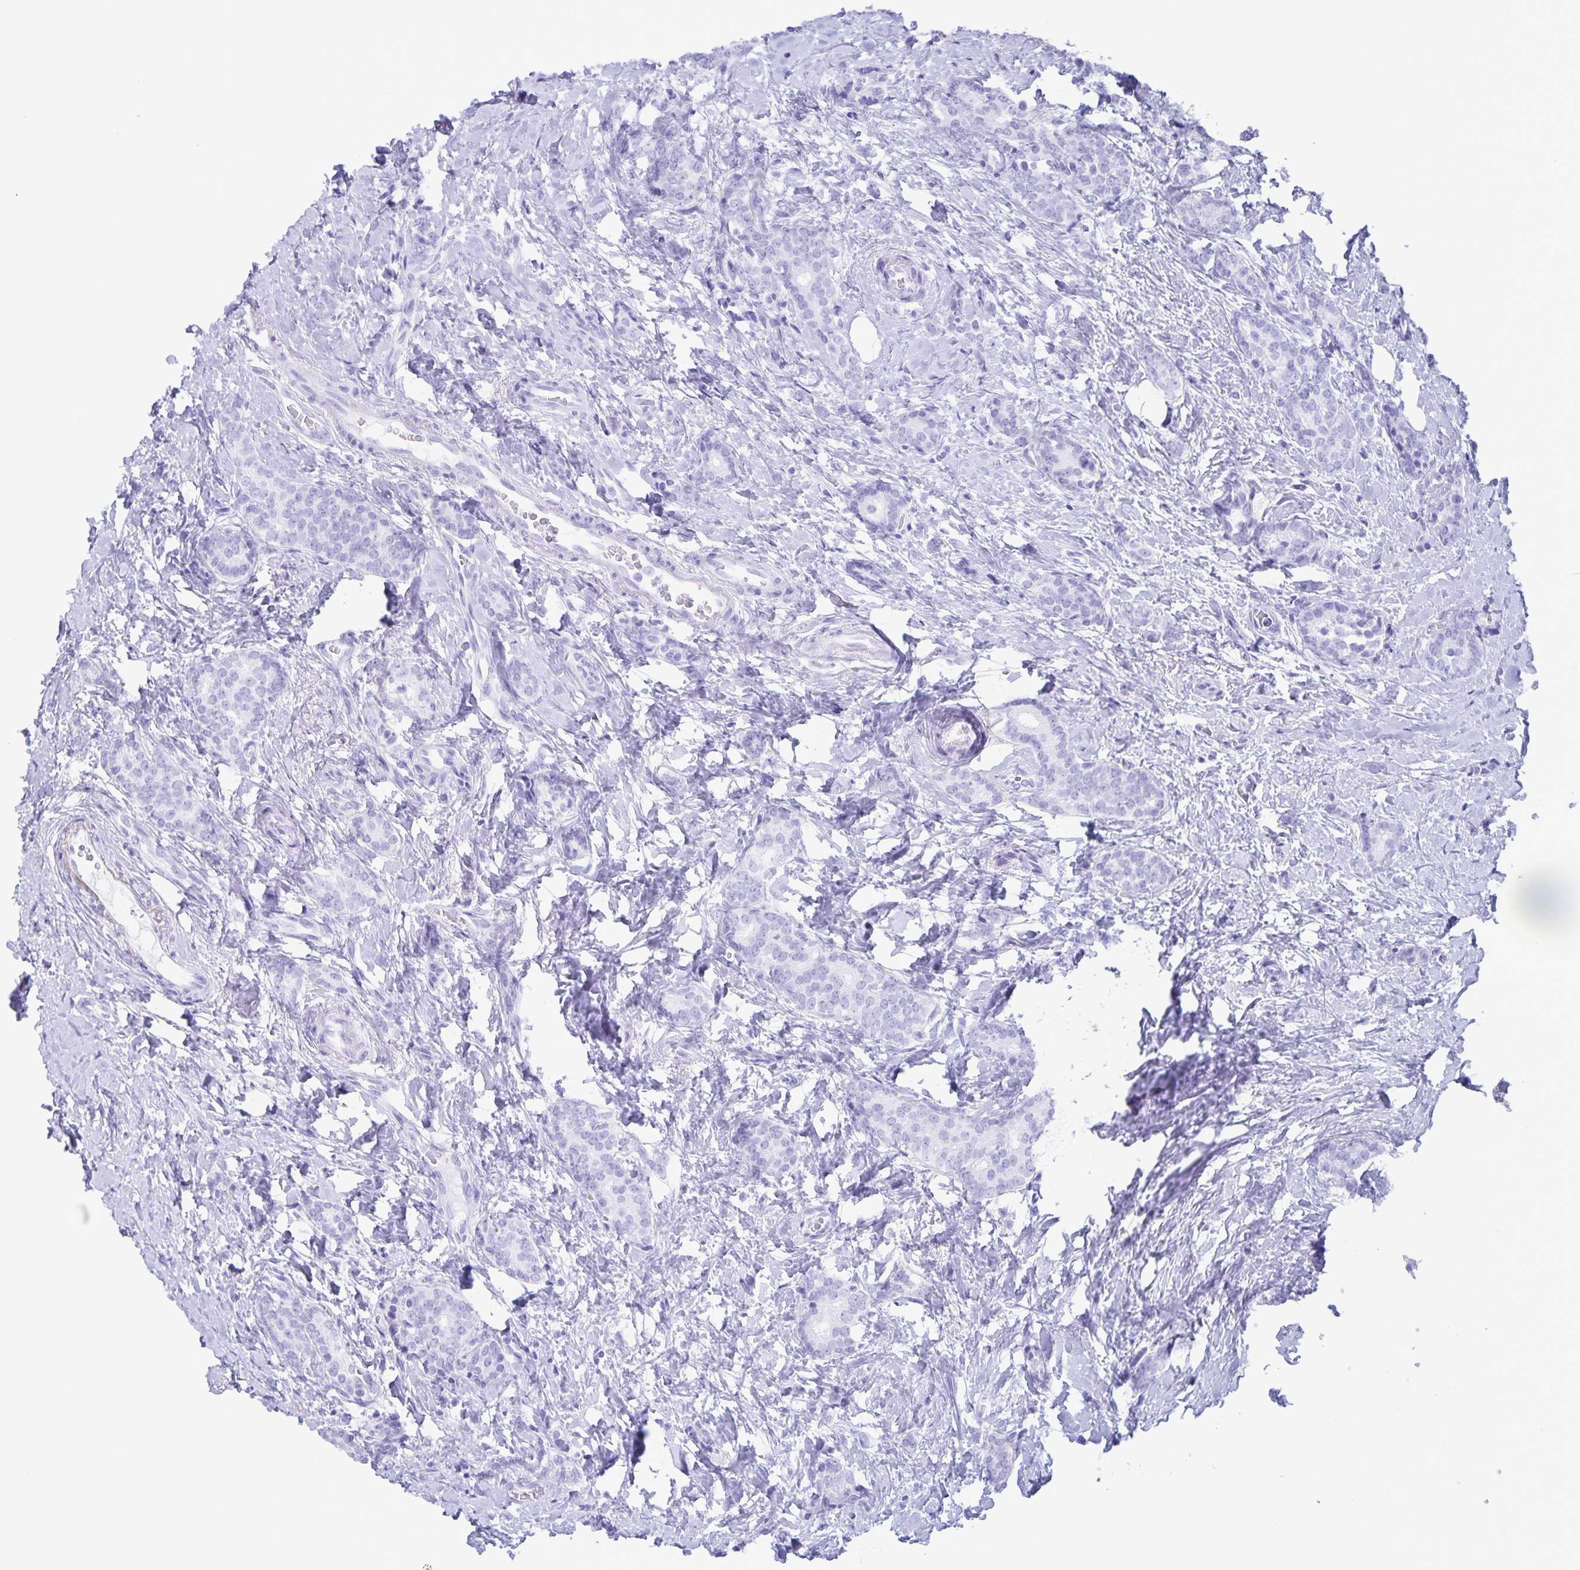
{"staining": {"intensity": "negative", "quantity": "none", "location": "none"}, "tissue": "breast cancer", "cell_type": "Tumor cells", "image_type": "cancer", "snomed": [{"axis": "morphology", "description": "Normal tissue, NOS"}, {"axis": "morphology", "description": "Duct carcinoma"}, {"axis": "topography", "description": "Breast"}], "caption": "Protein analysis of infiltrating ductal carcinoma (breast) exhibits no significant positivity in tumor cells. (Stains: DAB immunohistochemistry (IHC) with hematoxylin counter stain, Microscopy: brightfield microscopy at high magnification).", "gene": "AQP4", "patient": {"sex": "female", "age": 77}}